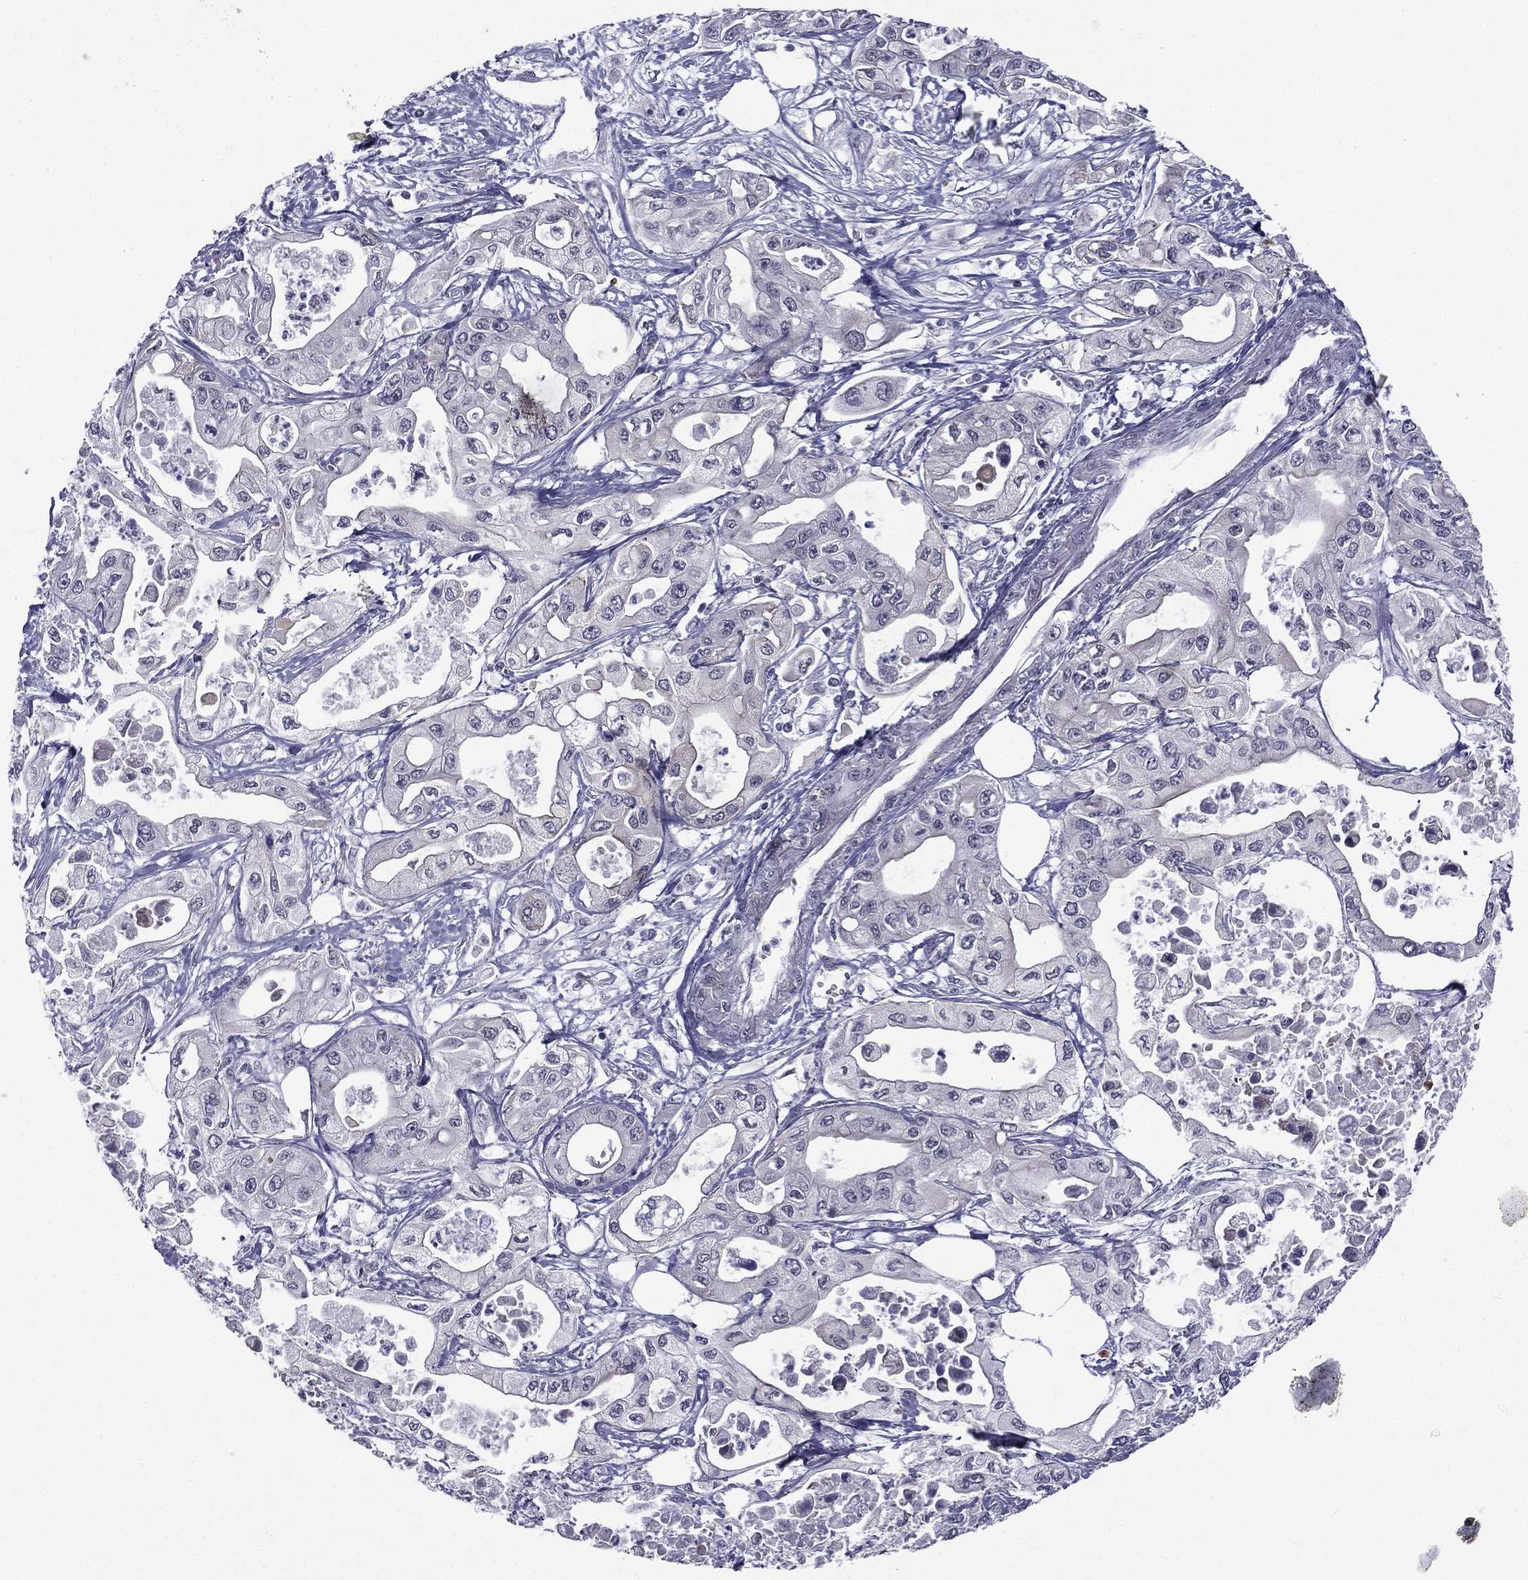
{"staining": {"intensity": "negative", "quantity": "none", "location": "none"}, "tissue": "pancreatic cancer", "cell_type": "Tumor cells", "image_type": "cancer", "snomed": [{"axis": "morphology", "description": "Adenocarcinoma, NOS"}, {"axis": "topography", "description": "Pancreas"}], "caption": "Pancreatic adenocarcinoma stained for a protein using immunohistochemistry reveals no expression tumor cells.", "gene": "ACTRT2", "patient": {"sex": "male", "age": 70}}